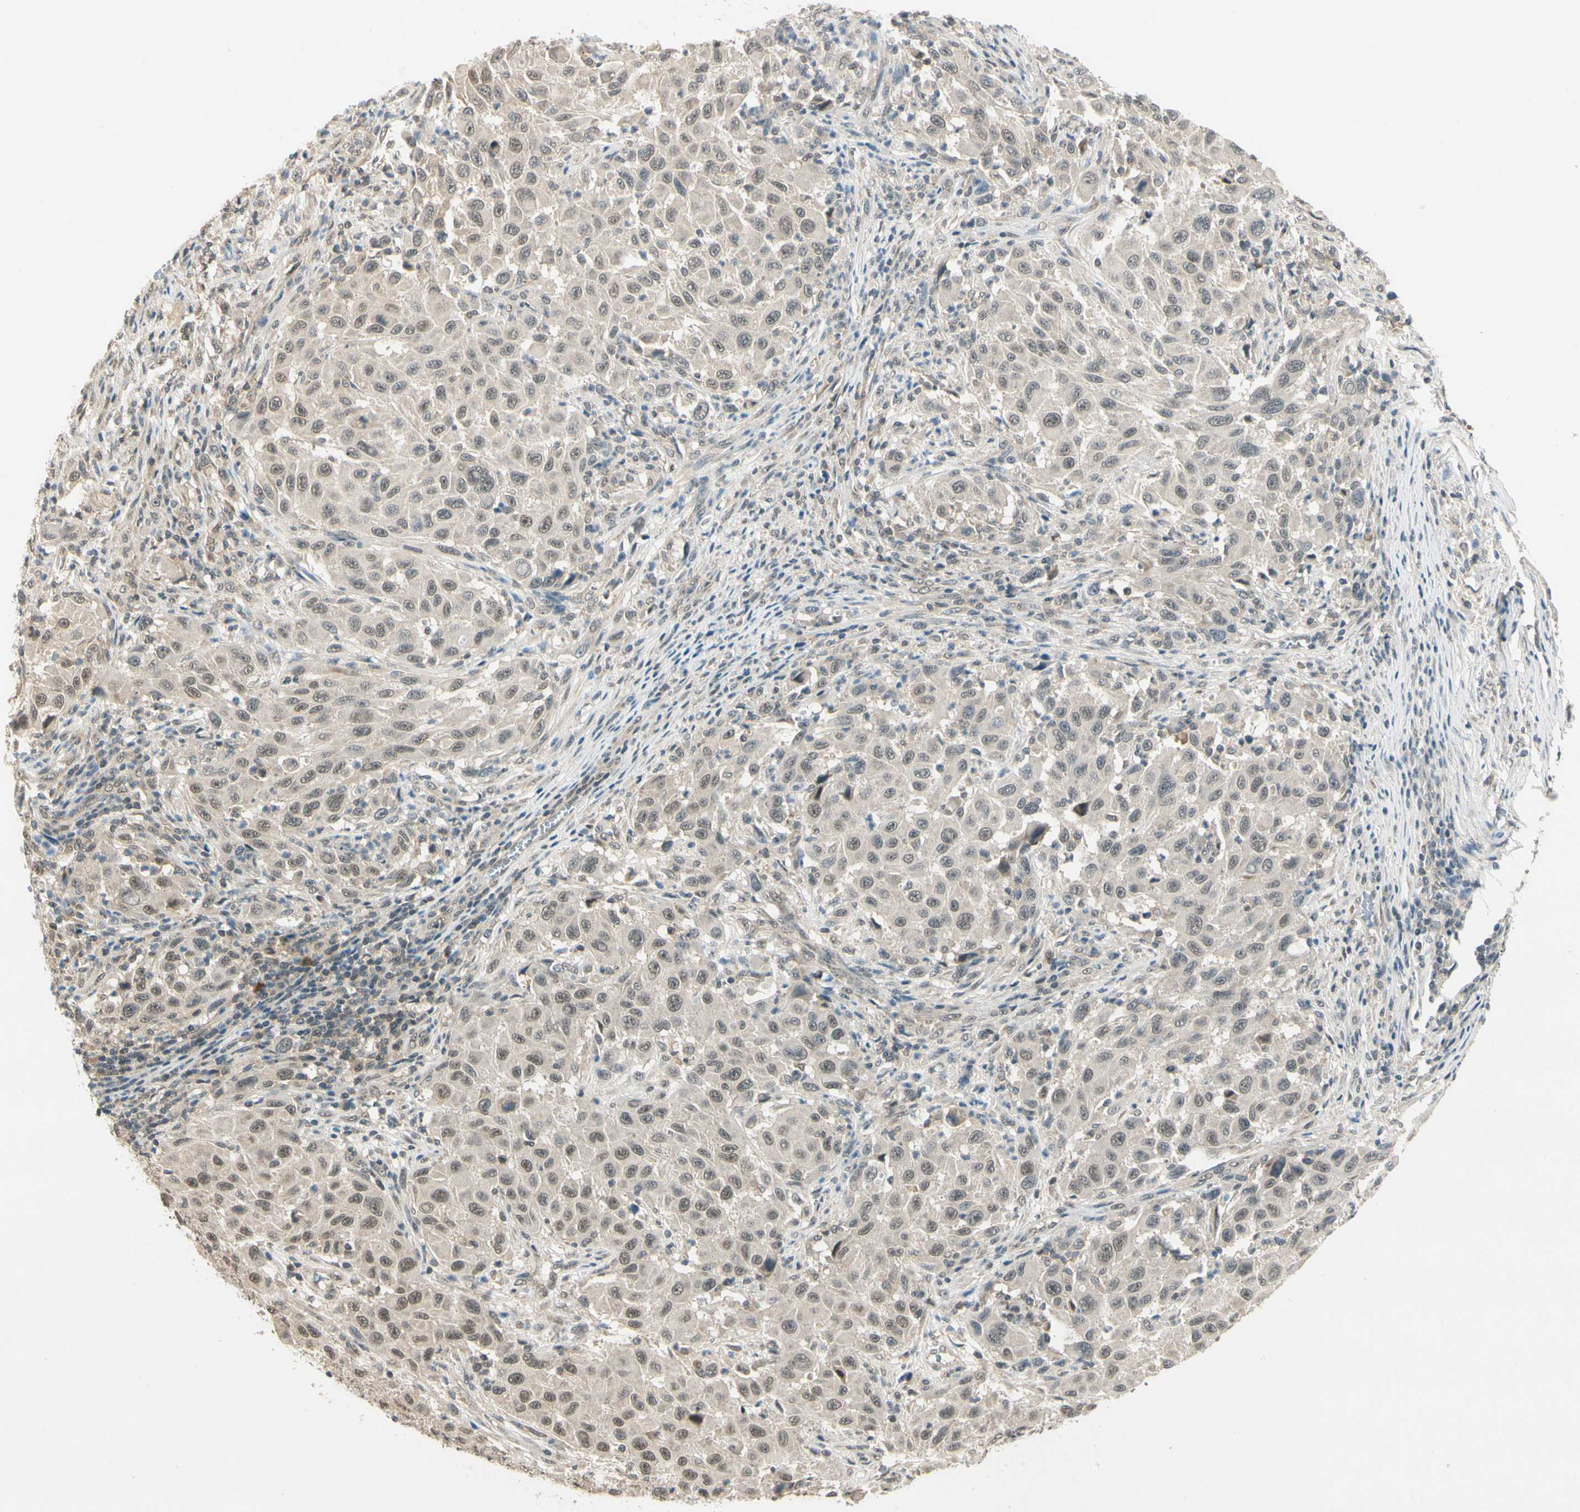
{"staining": {"intensity": "weak", "quantity": "25%-75%", "location": "nuclear"}, "tissue": "melanoma", "cell_type": "Tumor cells", "image_type": "cancer", "snomed": [{"axis": "morphology", "description": "Malignant melanoma, Metastatic site"}, {"axis": "topography", "description": "Lymph node"}], "caption": "Immunohistochemistry micrograph of human malignant melanoma (metastatic site) stained for a protein (brown), which shows low levels of weak nuclear expression in about 25%-75% of tumor cells.", "gene": "ZSCAN12", "patient": {"sex": "male", "age": 61}}